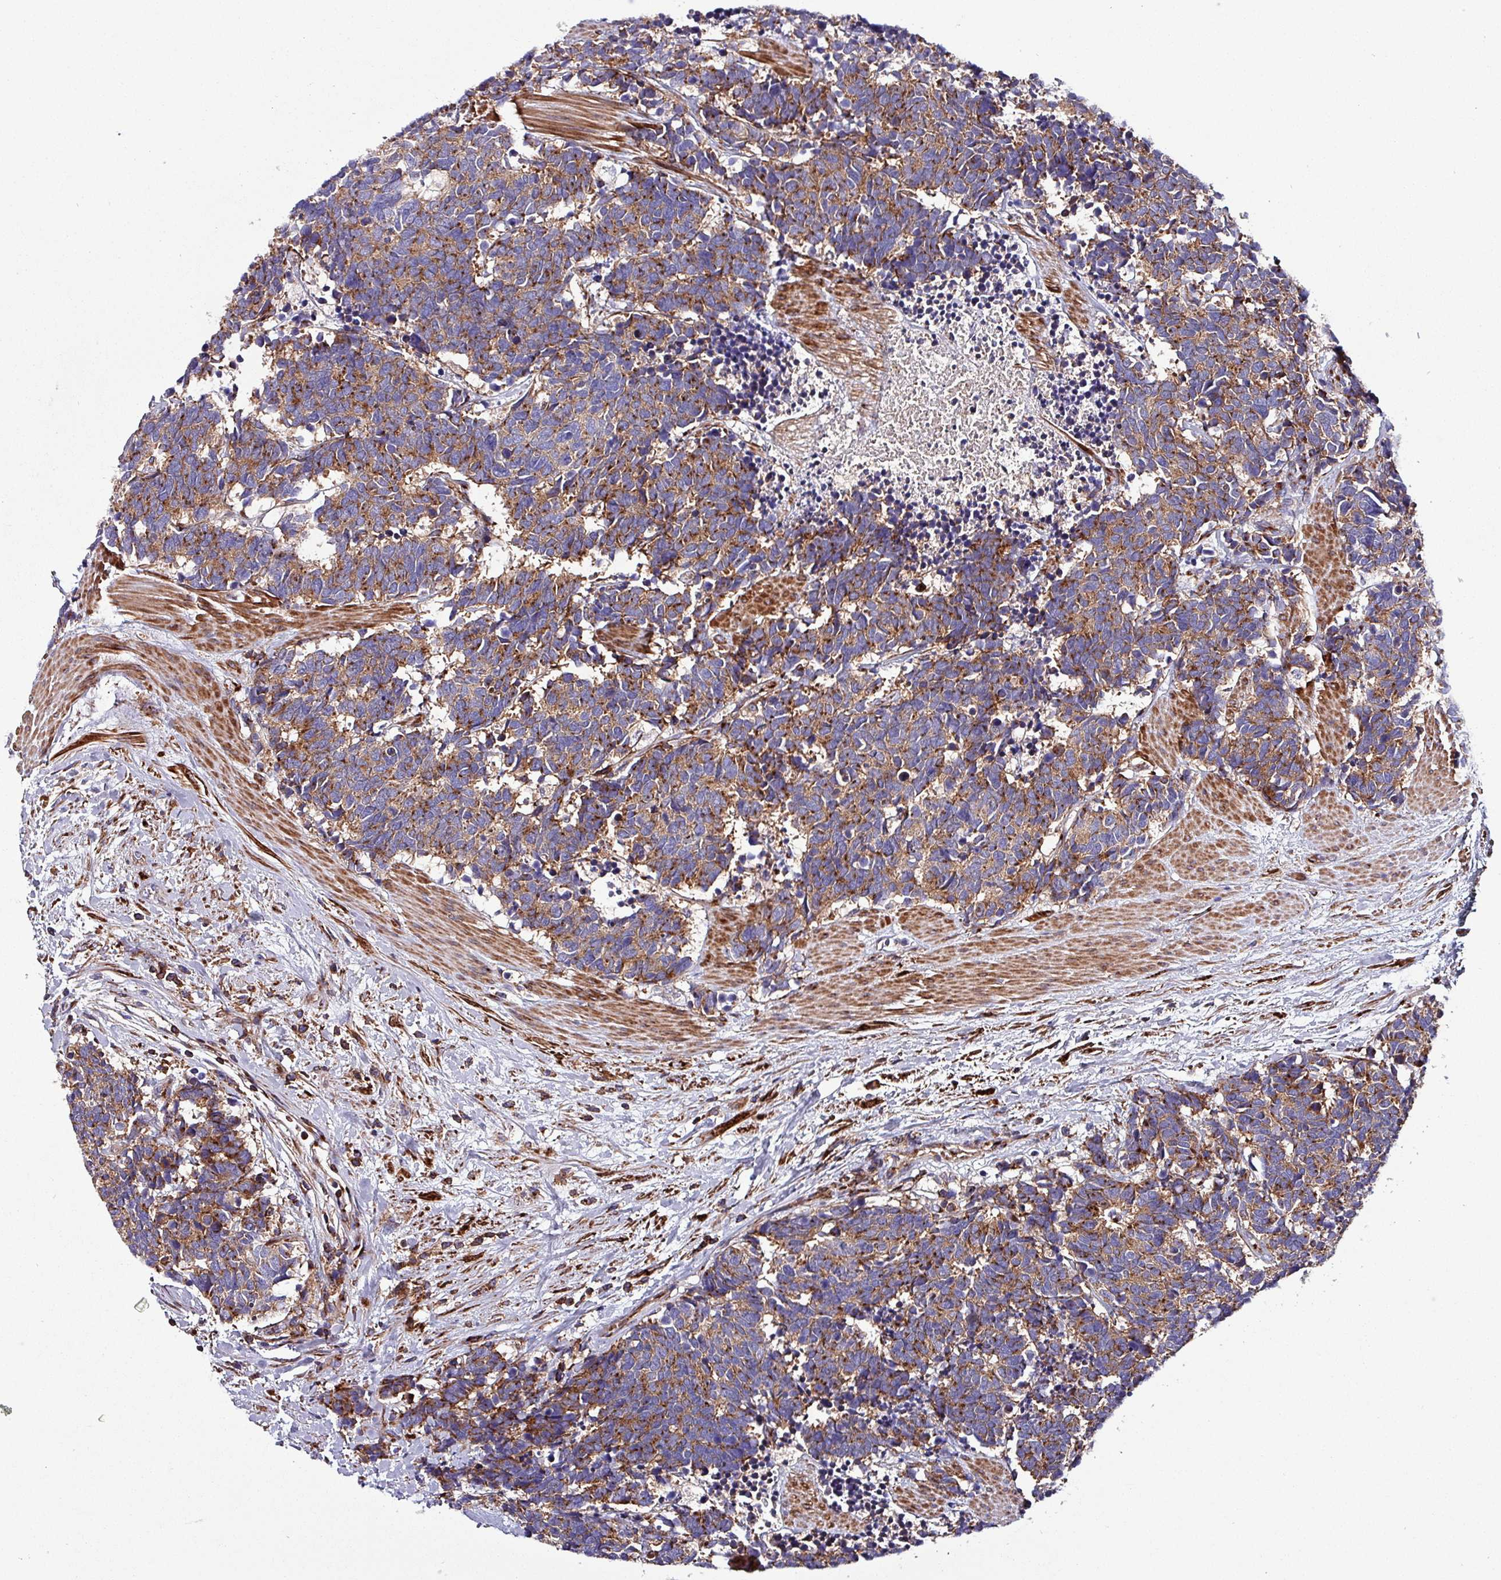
{"staining": {"intensity": "moderate", "quantity": ">75%", "location": "cytoplasmic/membranous"}, "tissue": "carcinoid", "cell_type": "Tumor cells", "image_type": "cancer", "snomed": [{"axis": "morphology", "description": "Carcinoma, NOS"}, {"axis": "morphology", "description": "Carcinoid, malignant, NOS"}, {"axis": "topography", "description": "Prostate"}], "caption": "IHC image of neoplastic tissue: carcinoid (malignant) stained using immunohistochemistry displays medium levels of moderate protein expression localized specifically in the cytoplasmic/membranous of tumor cells, appearing as a cytoplasmic/membranous brown color.", "gene": "VAMP4", "patient": {"sex": "male", "age": 57}}